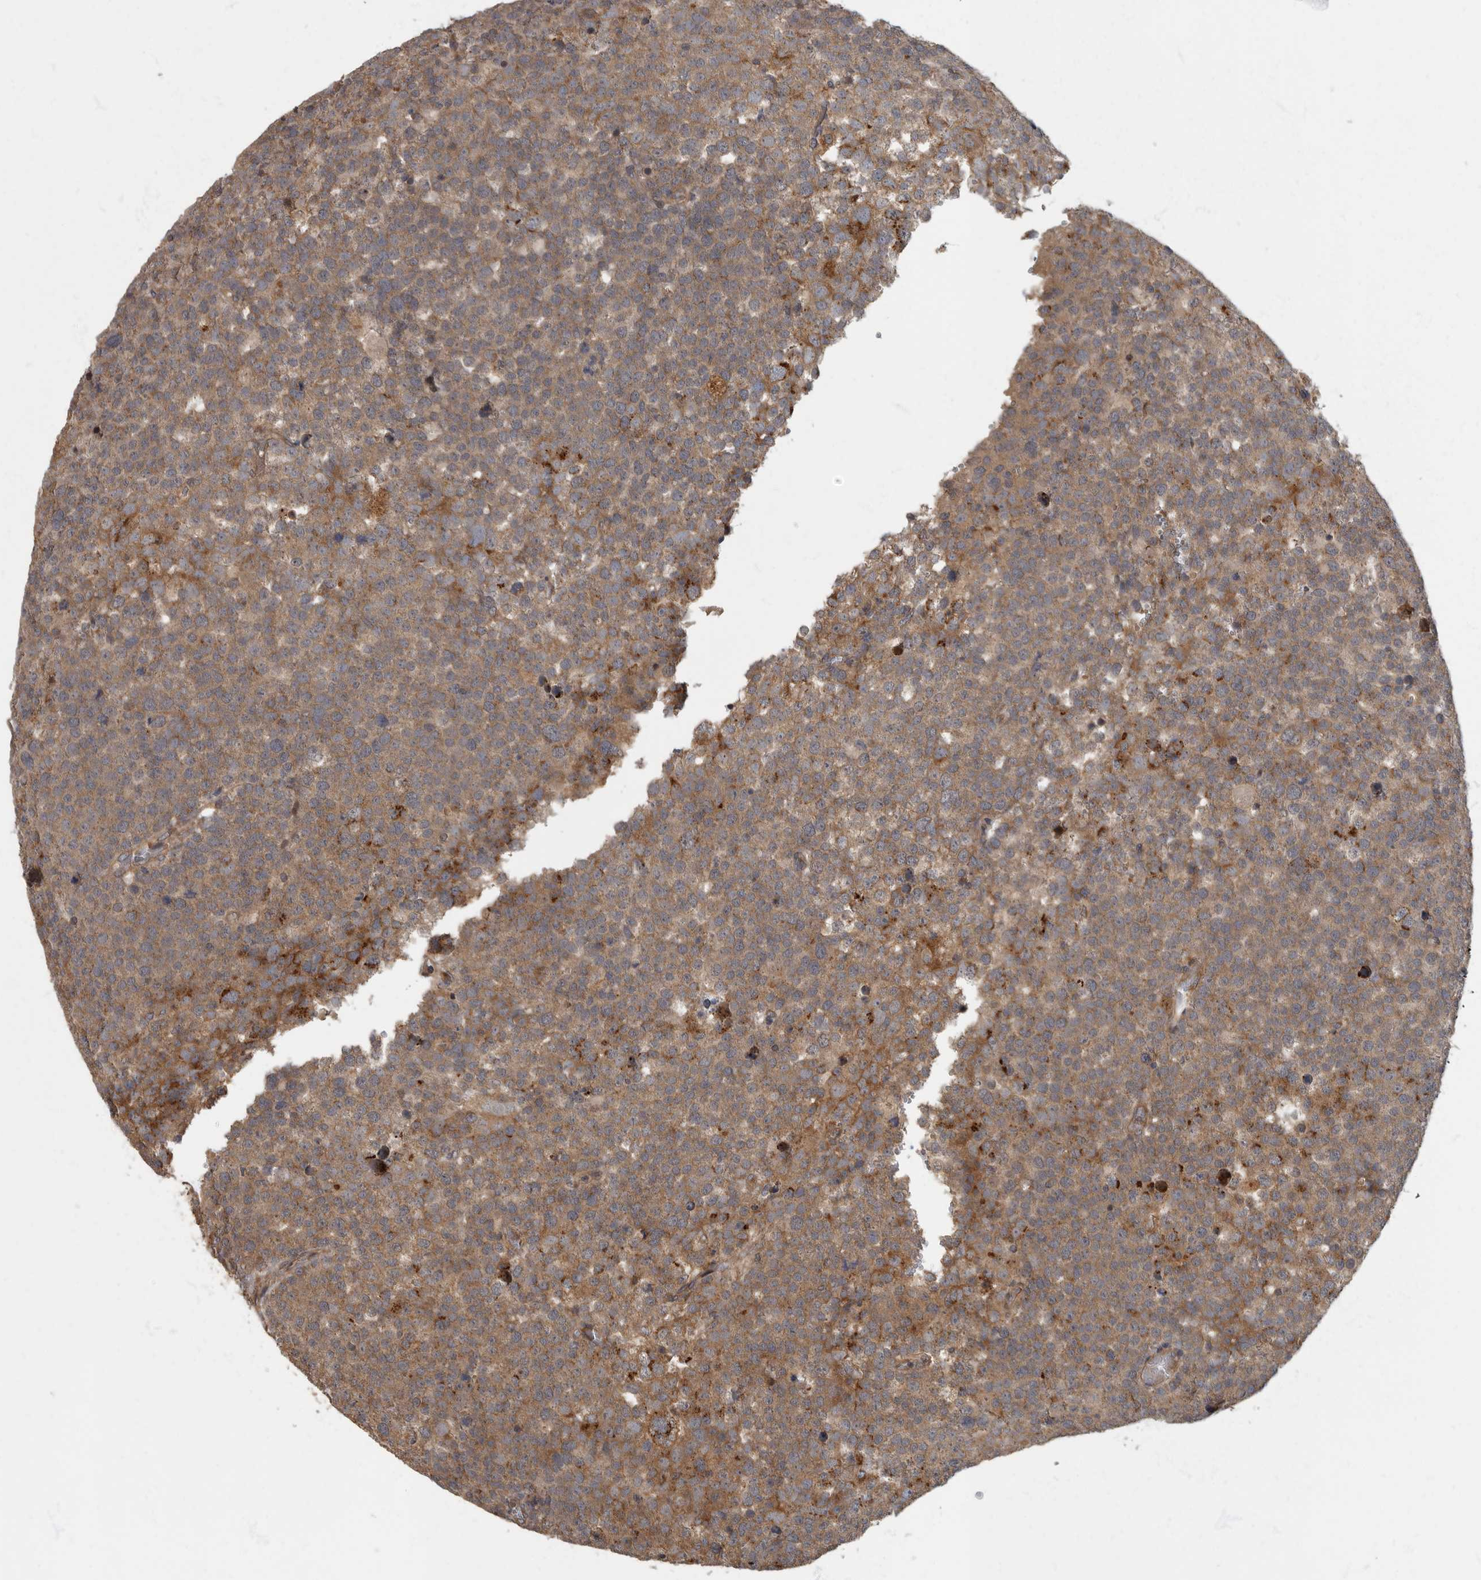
{"staining": {"intensity": "moderate", "quantity": ">75%", "location": "cytoplasmic/membranous"}, "tissue": "testis cancer", "cell_type": "Tumor cells", "image_type": "cancer", "snomed": [{"axis": "morphology", "description": "Seminoma, NOS"}, {"axis": "topography", "description": "Testis"}], "caption": "Protein positivity by immunohistochemistry displays moderate cytoplasmic/membranous staining in approximately >75% of tumor cells in testis cancer.", "gene": "IQCK", "patient": {"sex": "male", "age": 71}}